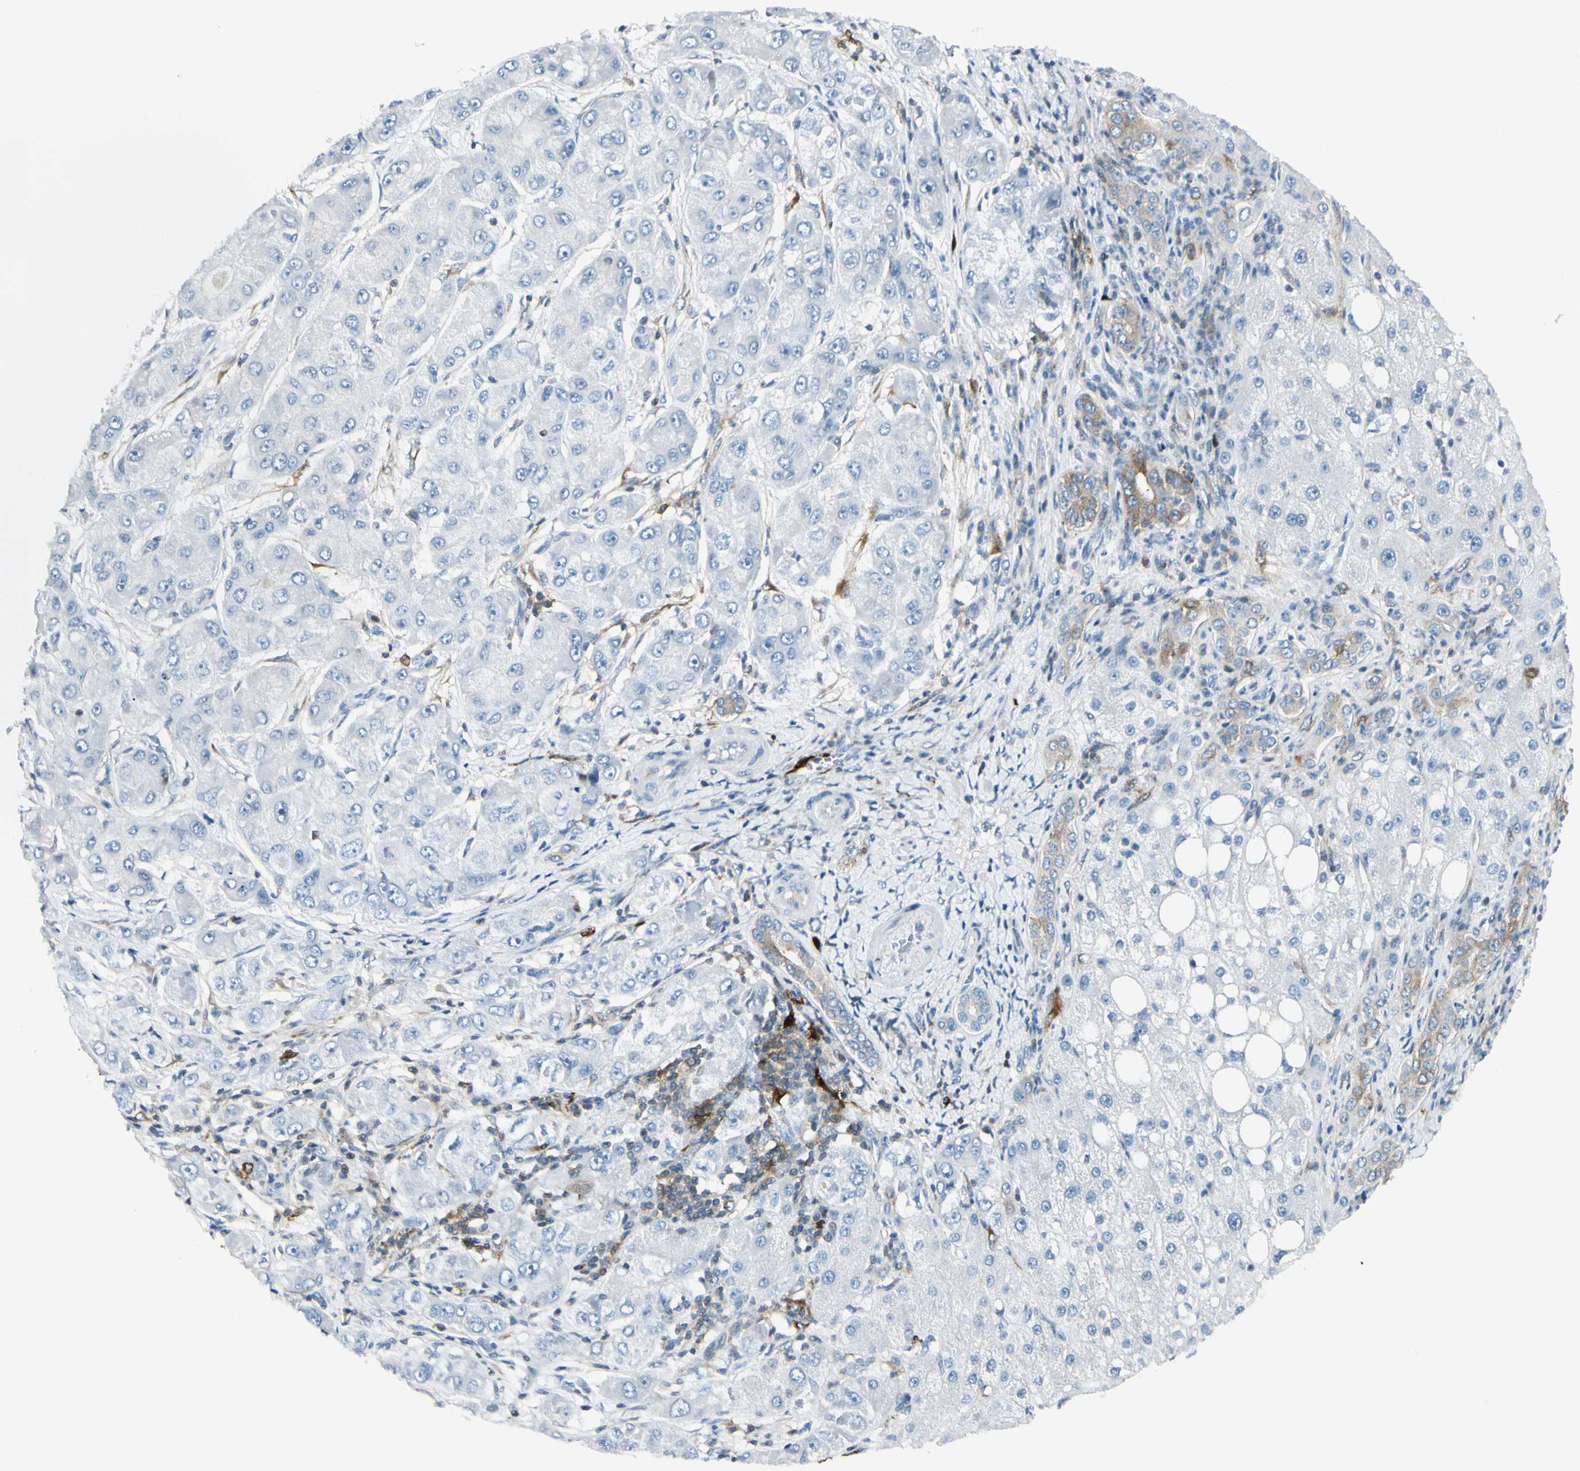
{"staining": {"intensity": "negative", "quantity": "none", "location": "none"}, "tissue": "liver cancer", "cell_type": "Tumor cells", "image_type": "cancer", "snomed": [{"axis": "morphology", "description": "Carcinoma, Hepatocellular, NOS"}, {"axis": "topography", "description": "Liver"}], "caption": "Immunohistochemistry (IHC) of liver cancer displays no positivity in tumor cells.", "gene": "TRAF1", "patient": {"sex": "male", "age": 80}}